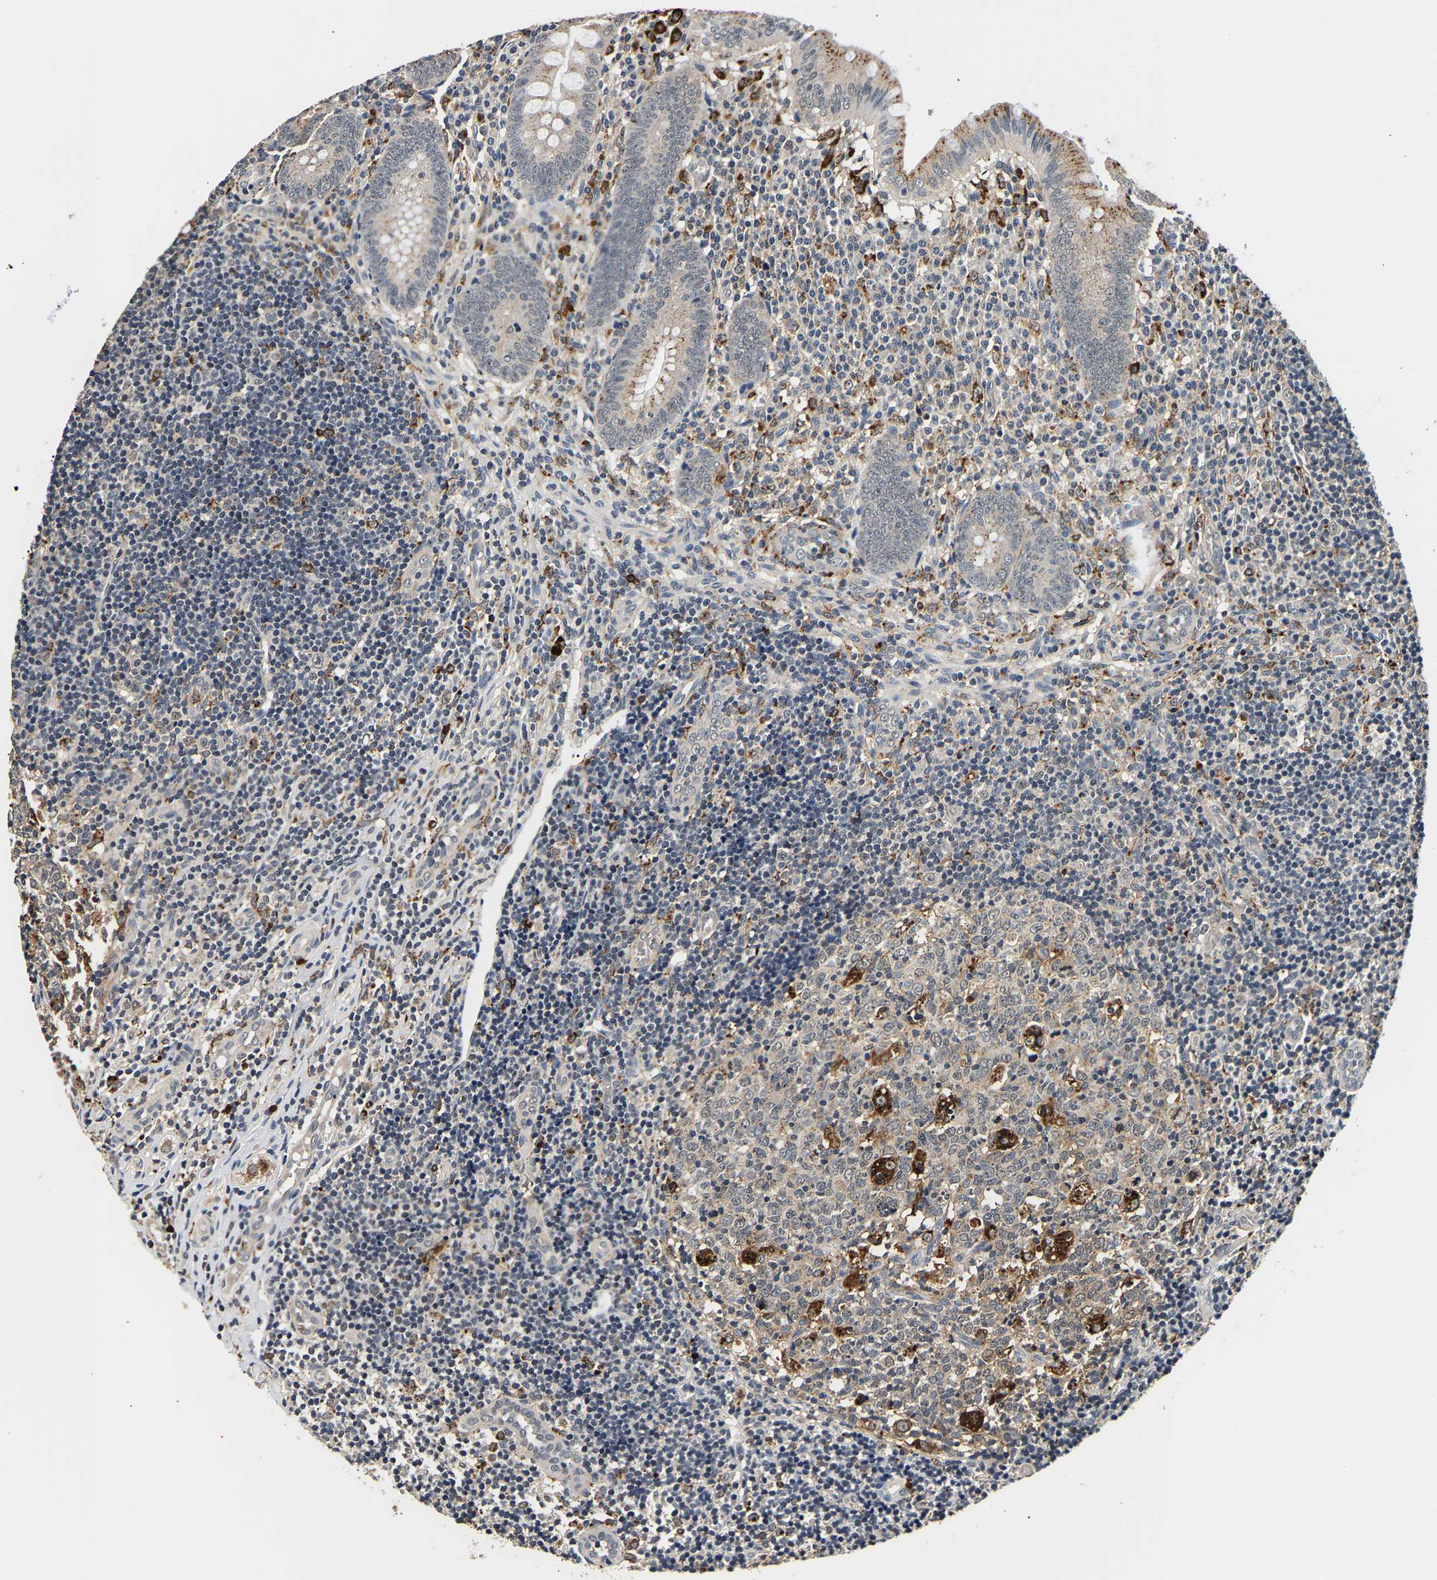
{"staining": {"intensity": "moderate", "quantity": "<25%", "location": "cytoplasmic/membranous"}, "tissue": "appendix", "cell_type": "Glandular cells", "image_type": "normal", "snomed": [{"axis": "morphology", "description": "Normal tissue, NOS"}, {"axis": "topography", "description": "Appendix"}], "caption": "Immunohistochemistry of normal appendix displays low levels of moderate cytoplasmic/membranous expression in approximately <25% of glandular cells. Nuclei are stained in blue.", "gene": "SMU1", "patient": {"sex": "male", "age": 8}}